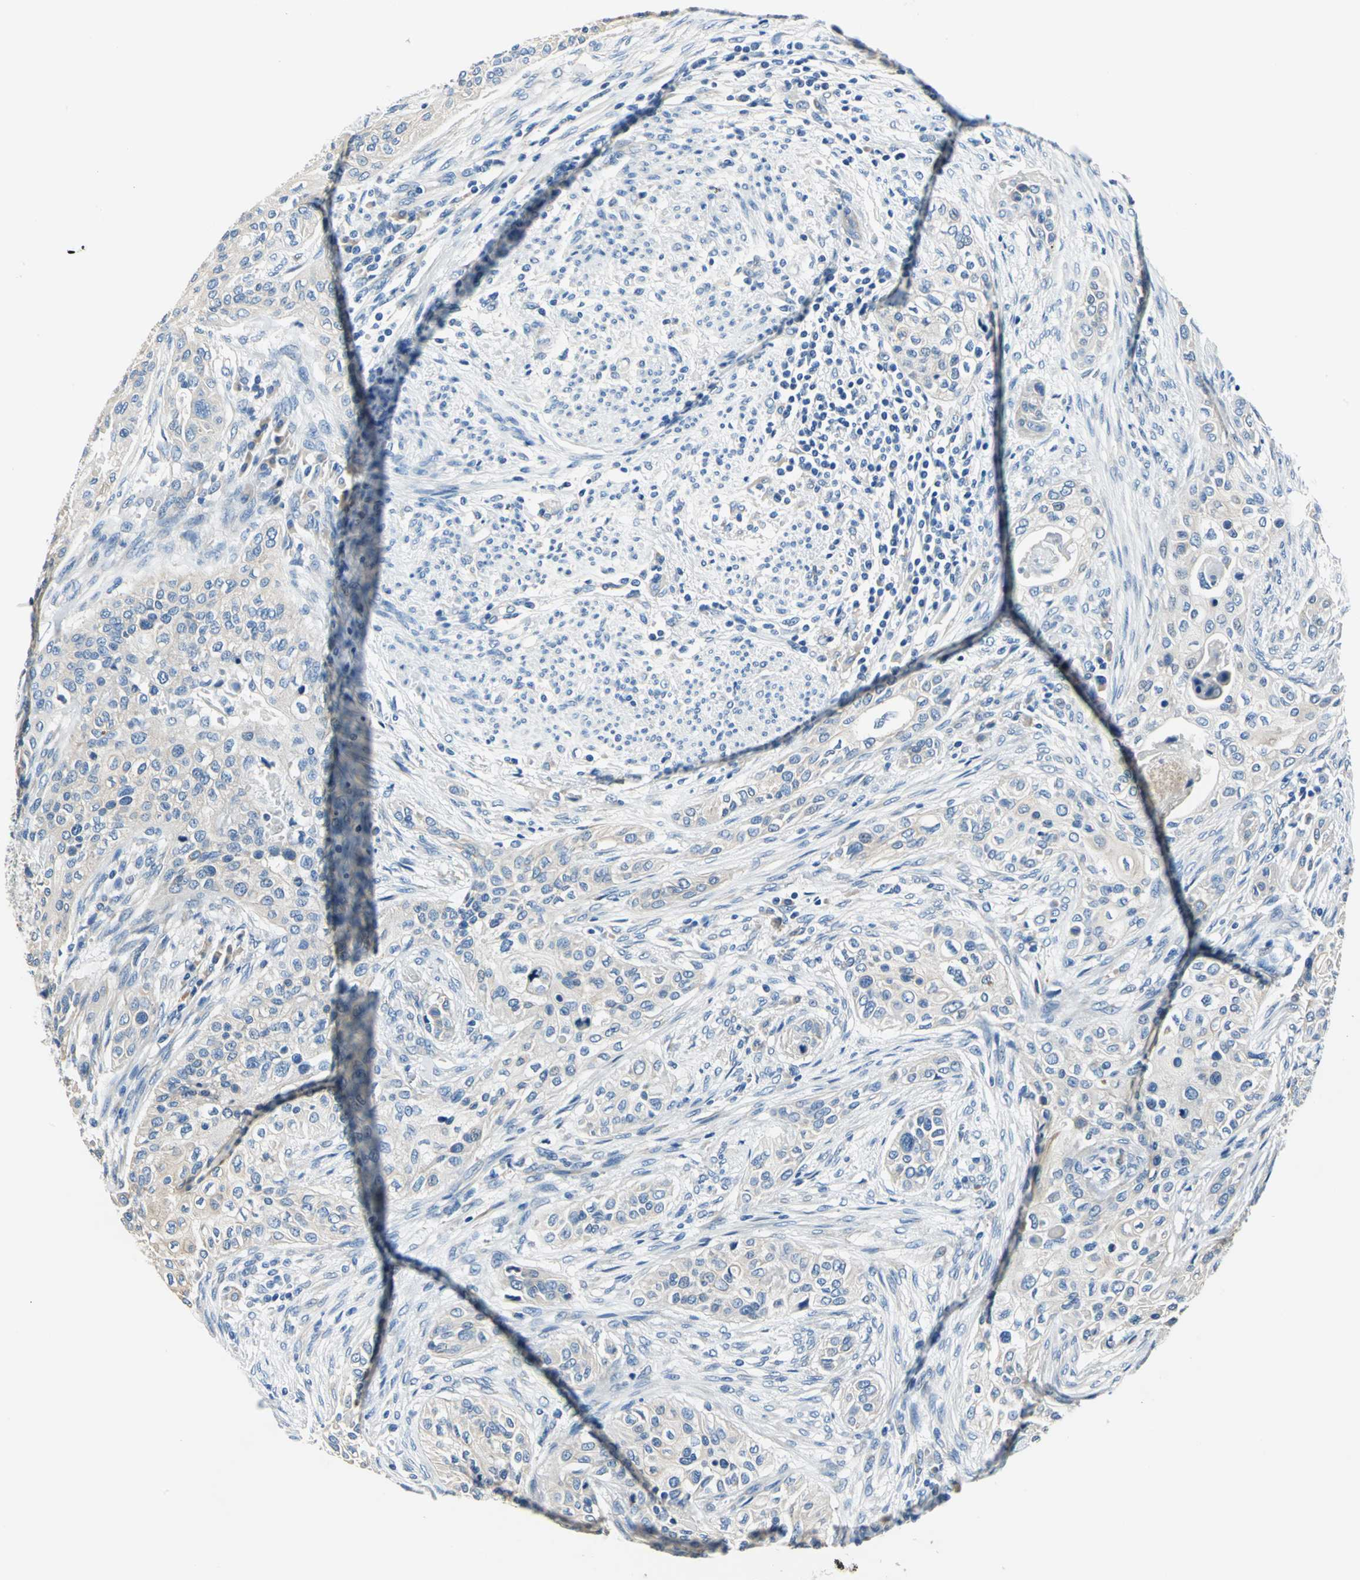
{"staining": {"intensity": "negative", "quantity": "none", "location": "none"}, "tissue": "urothelial cancer", "cell_type": "Tumor cells", "image_type": "cancer", "snomed": [{"axis": "morphology", "description": "Urothelial carcinoma, High grade"}, {"axis": "topography", "description": "Urinary bladder"}], "caption": "This is an immunohistochemistry (IHC) image of high-grade urothelial carcinoma. There is no positivity in tumor cells.", "gene": "TRIM25", "patient": {"sex": "male", "age": 74}}